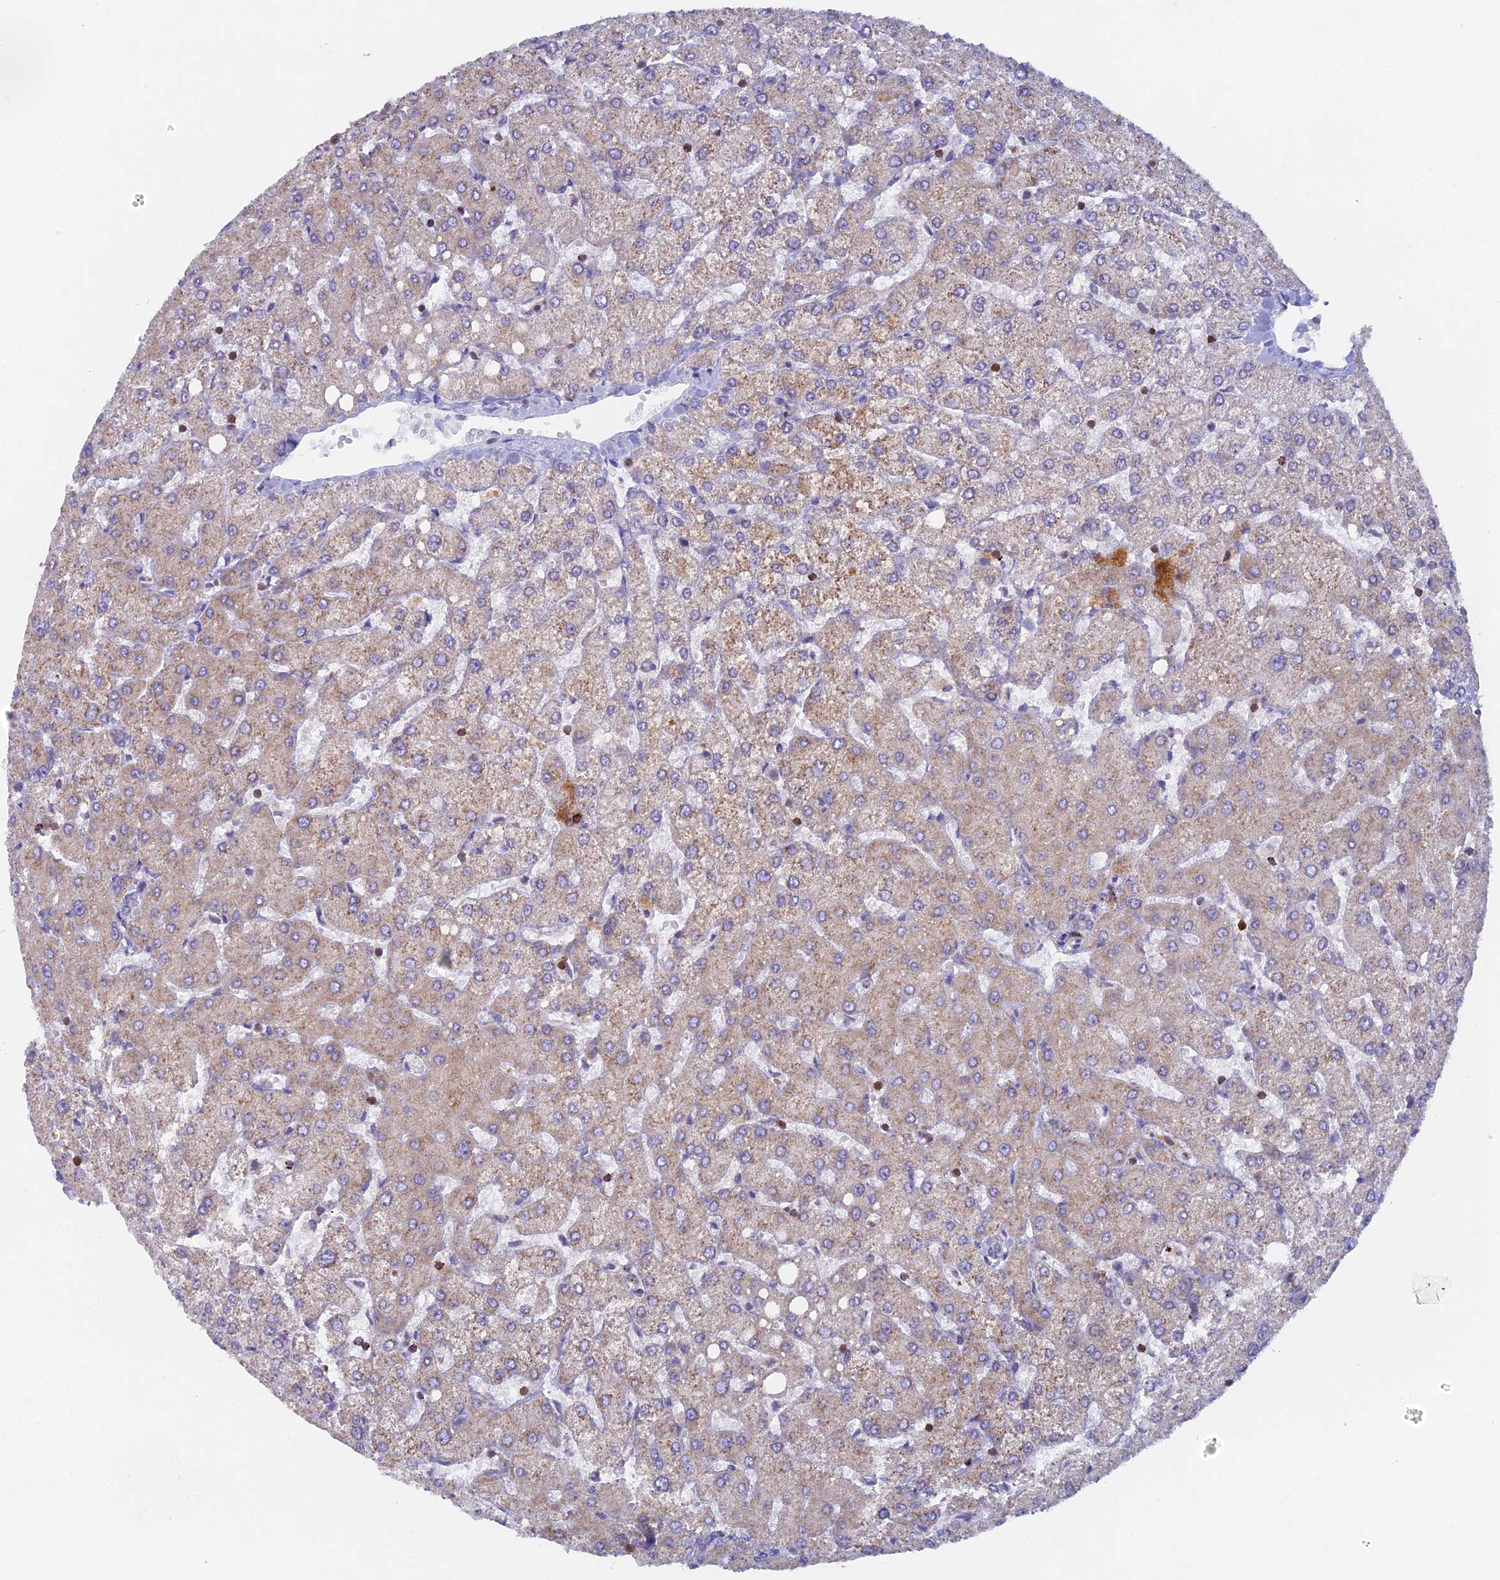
{"staining": {"intensity": "negative", "quantity": "none", "location": "none"}, "tissue": "liver", "cell_type": "Cholangiocytes", "image_type": "normal", "snomed": [{"axis": "morphology", "description": "Normal tissue, NOS"}, {"axis": "topography", "description": "Liver"}], "caption": "IHC image of benign human liver stained for a protein (brown), which displays no positivity in cholangiocytes. The staining is performed using DAB brown chromogen with nuclei counter-stained in using hematoxylin.", "gene": "ABI3BP", "patient": {"sex": "female", "age": 54}}